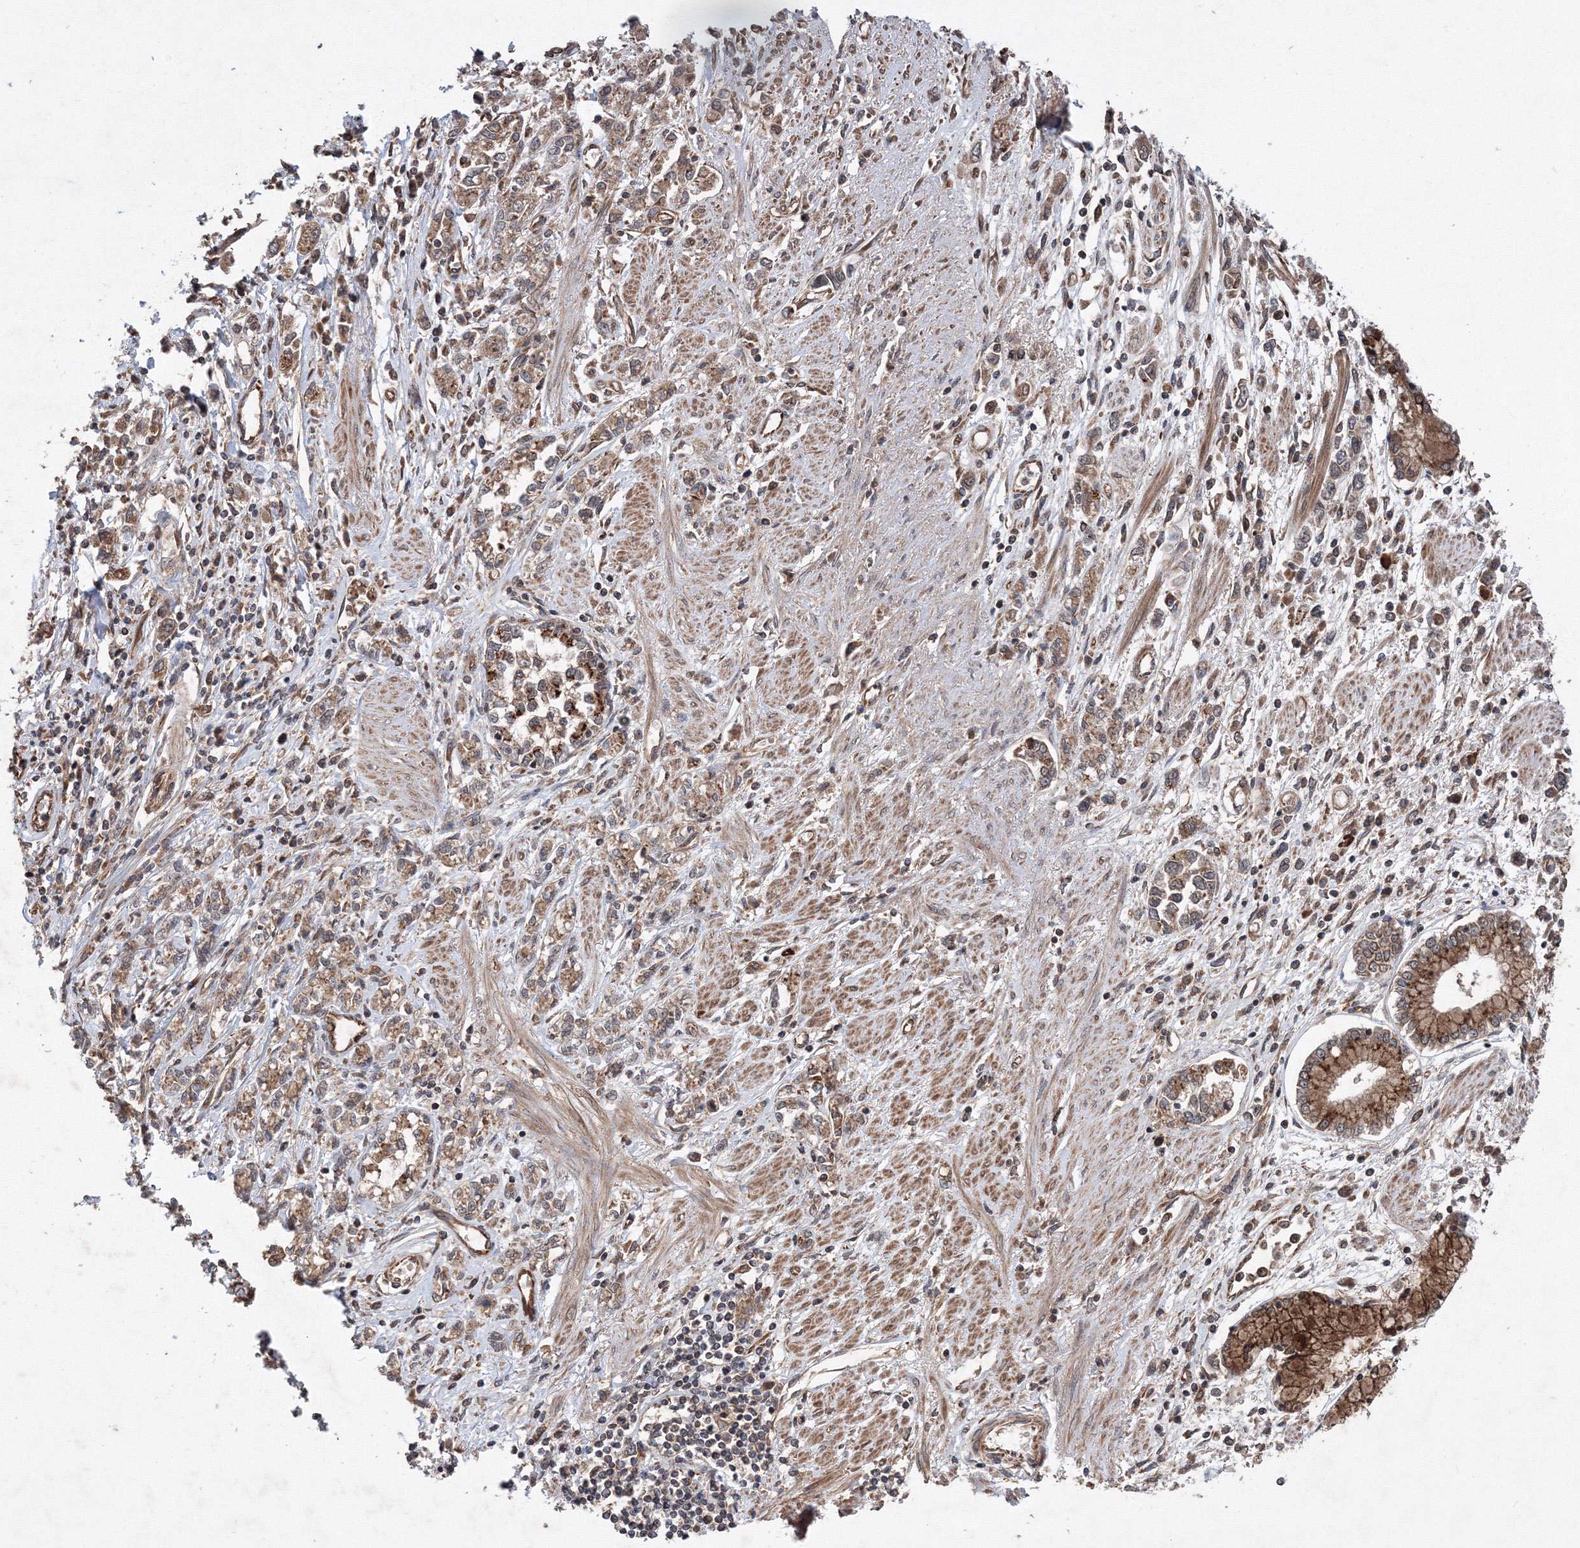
{"staining": {"intensity": "weak", "quantity": ">75%", "location": "cytoplasmic/membranous"}, "tissue": "stomach cancer", "cell_type": "Tumor cells", "image_type": "cancer", "snomed": [{"axis": "morphology", "description": "Adenocarcinoma, NOS"}, {"axis": "topography", "description": "Stomach"}], "caption": "Adenocarcinoma (stomach) stained with a brown dye shows weak cytoplasmic/membranous positive expression in approximately >75% of tumor cells.", "gene": "ATG3", "patient": {"sex": "female", "age": 76}}